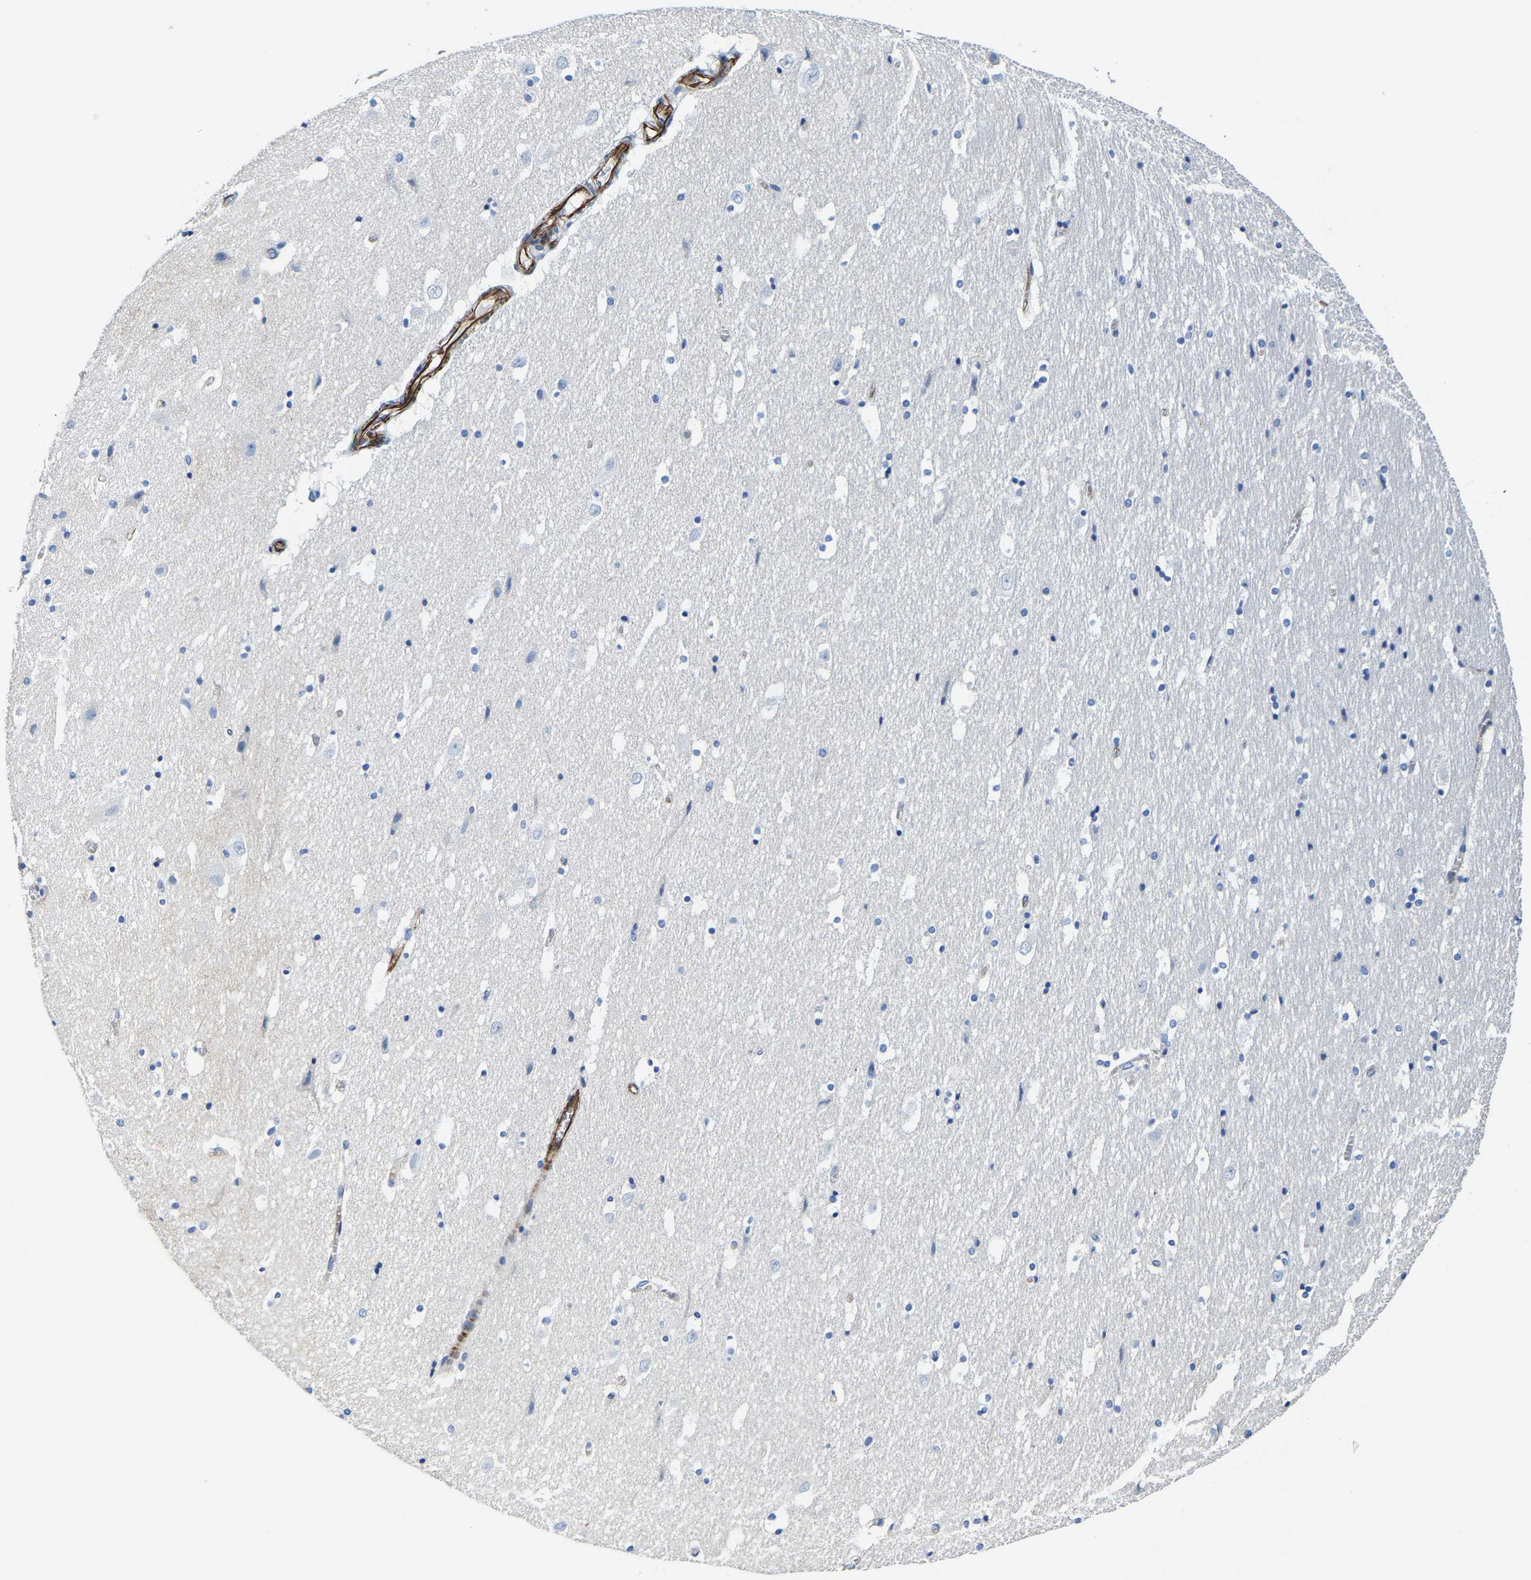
{"staining": {"intensity": "negative", "quantity": "none", "location": "none"}, "tissue": "hippocampus", "cell_type": "Glial cells", "image_type": "normal", "snomed": [{"axis": "morphology", "description": "Normal tissue, NOS"}, {"axis": "topography", "description": "Hippocampus"}], "caption": "The immunohistochemistry histopathology image has no significant positivity in glial cells of hippocampus.", "gene": "MMEL1", "patient": {"sex": "male", "age": 45}}